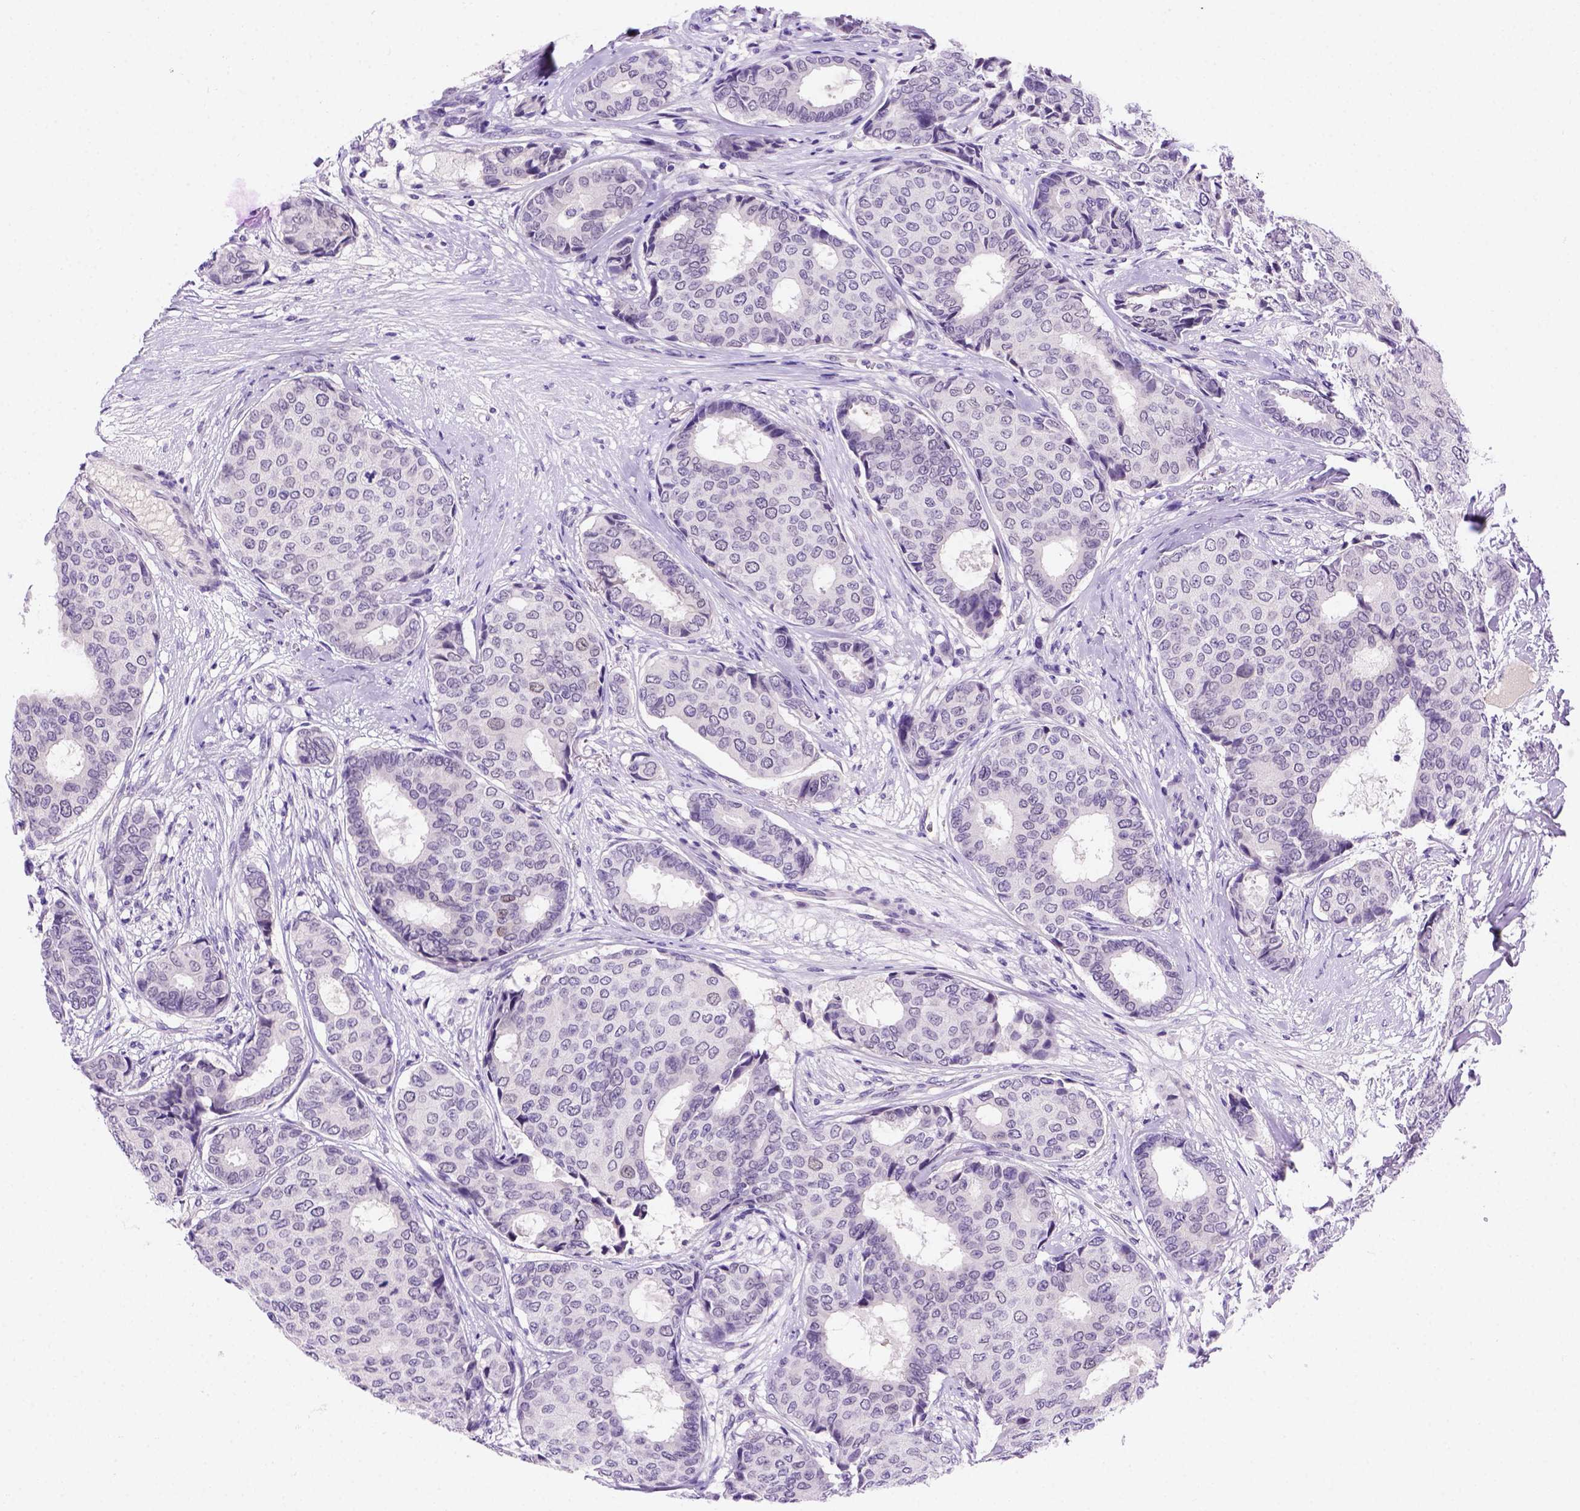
{"staining": {"intensity": "weak", "quantity": "<25%", "location": "nuclear"}, "tissue": "breast cancer", "cell_type": "Tumor cells", "image_type": "cancer", "snomed": [{"axis": "morphology", "description": "Duct carcinoma"}, {"axis": "topography", "description": "Breast"}], "caption": "A histopathology image of human breast cancer is negative for staining in tumor cells.", "gene": "FAM81B", "patient": {"sex": "female", "age": 75}}